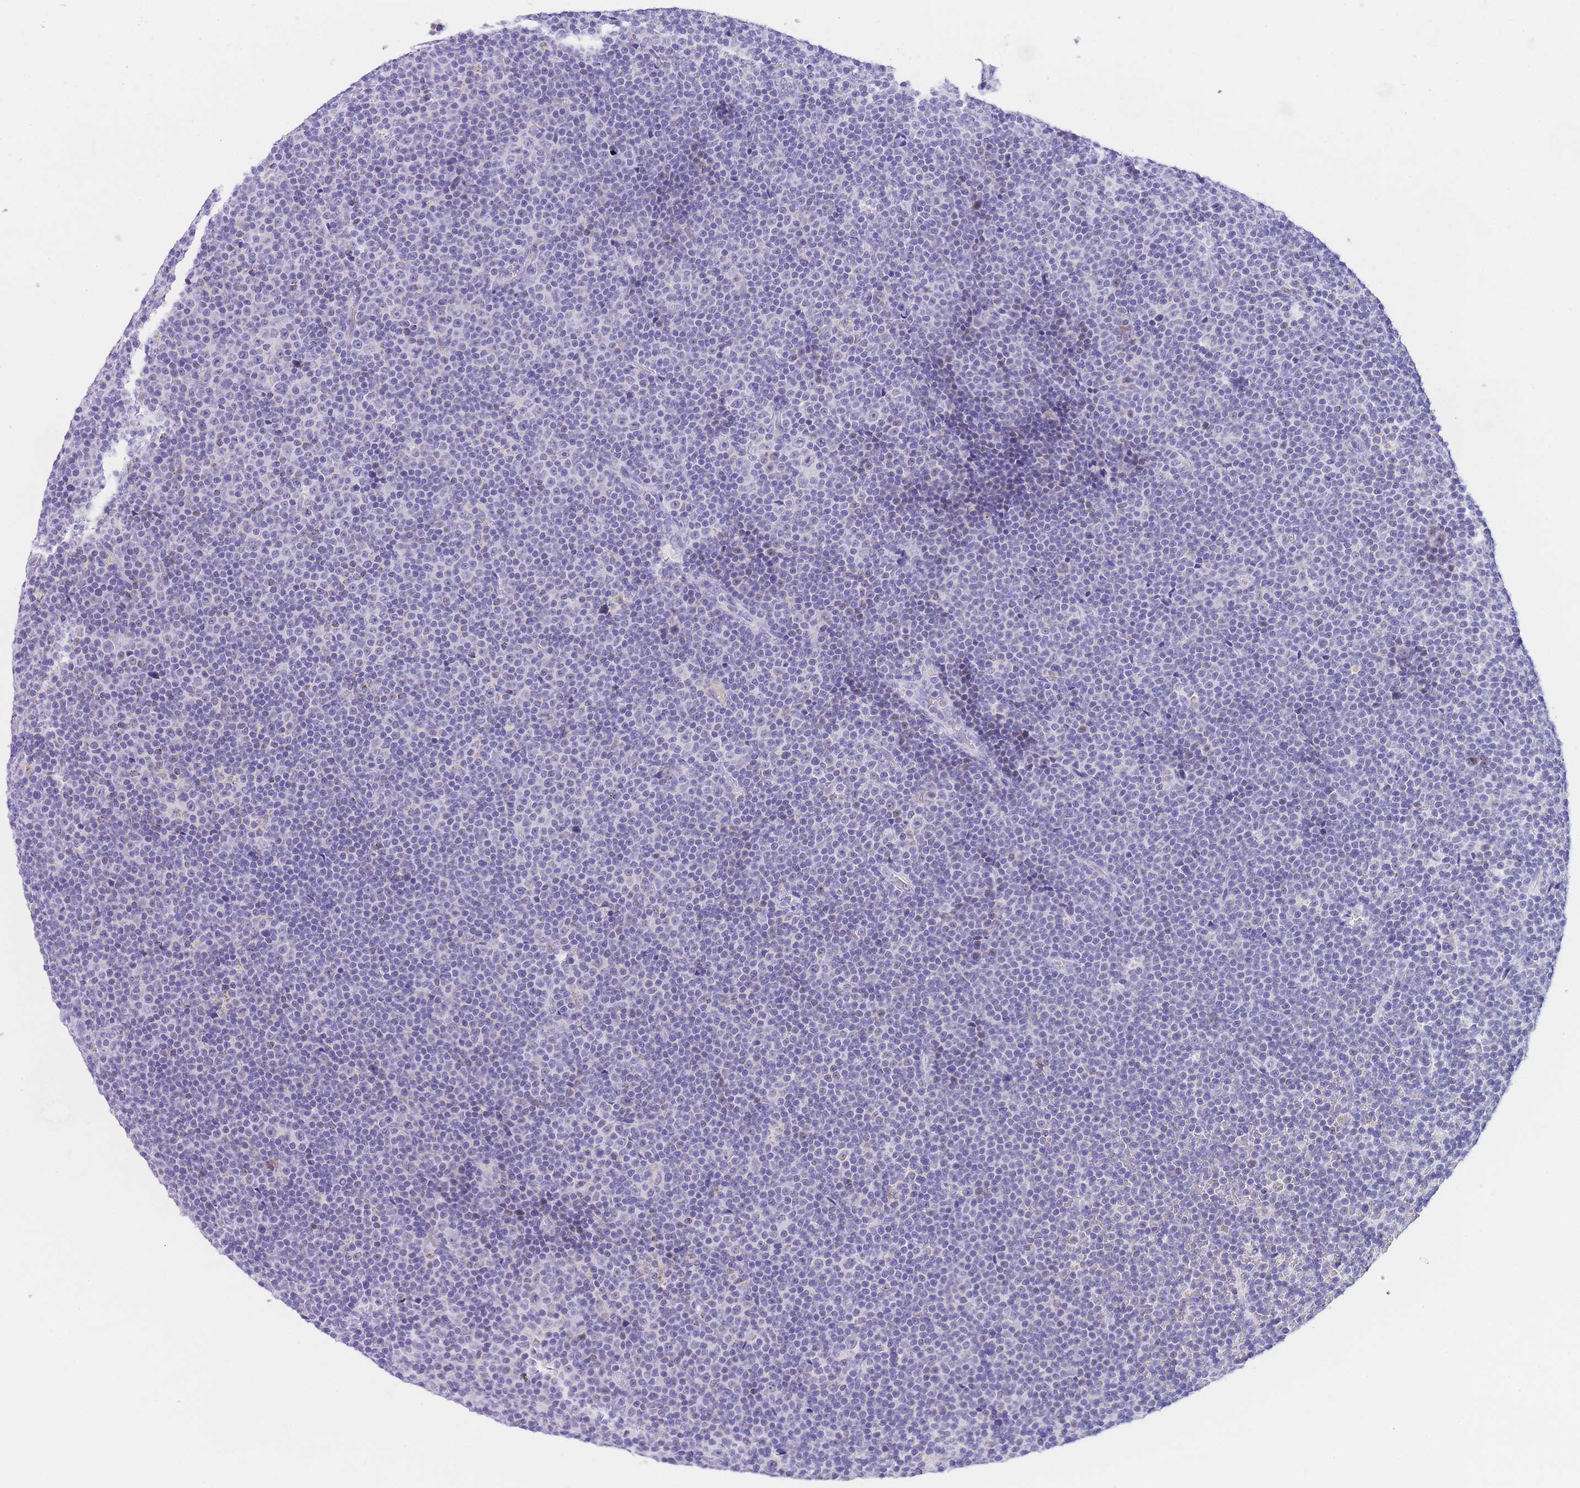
{"staining": {"intensity": "negative", "quantity": "none", "location": "none"}, "tissue": "lymphoma", "cell_type": "Tumor cells", "image_type": "cancer", "snomed": [{"axis": "morphology", "description": "Malignant lymphoma, non-Hodgkin's type, Low grade"}, {"axis": "topography", "description": "Lymph node"}], "caption": "DAB immunohistochemical staining of human low-grade malignant lymphoma, non-Hodgkin's type reveals no significant positivity in tumor cells. (DAB IHC, high magnification).", "gene": "NKD2", "patient": {"sex": "female", "age": 67}}